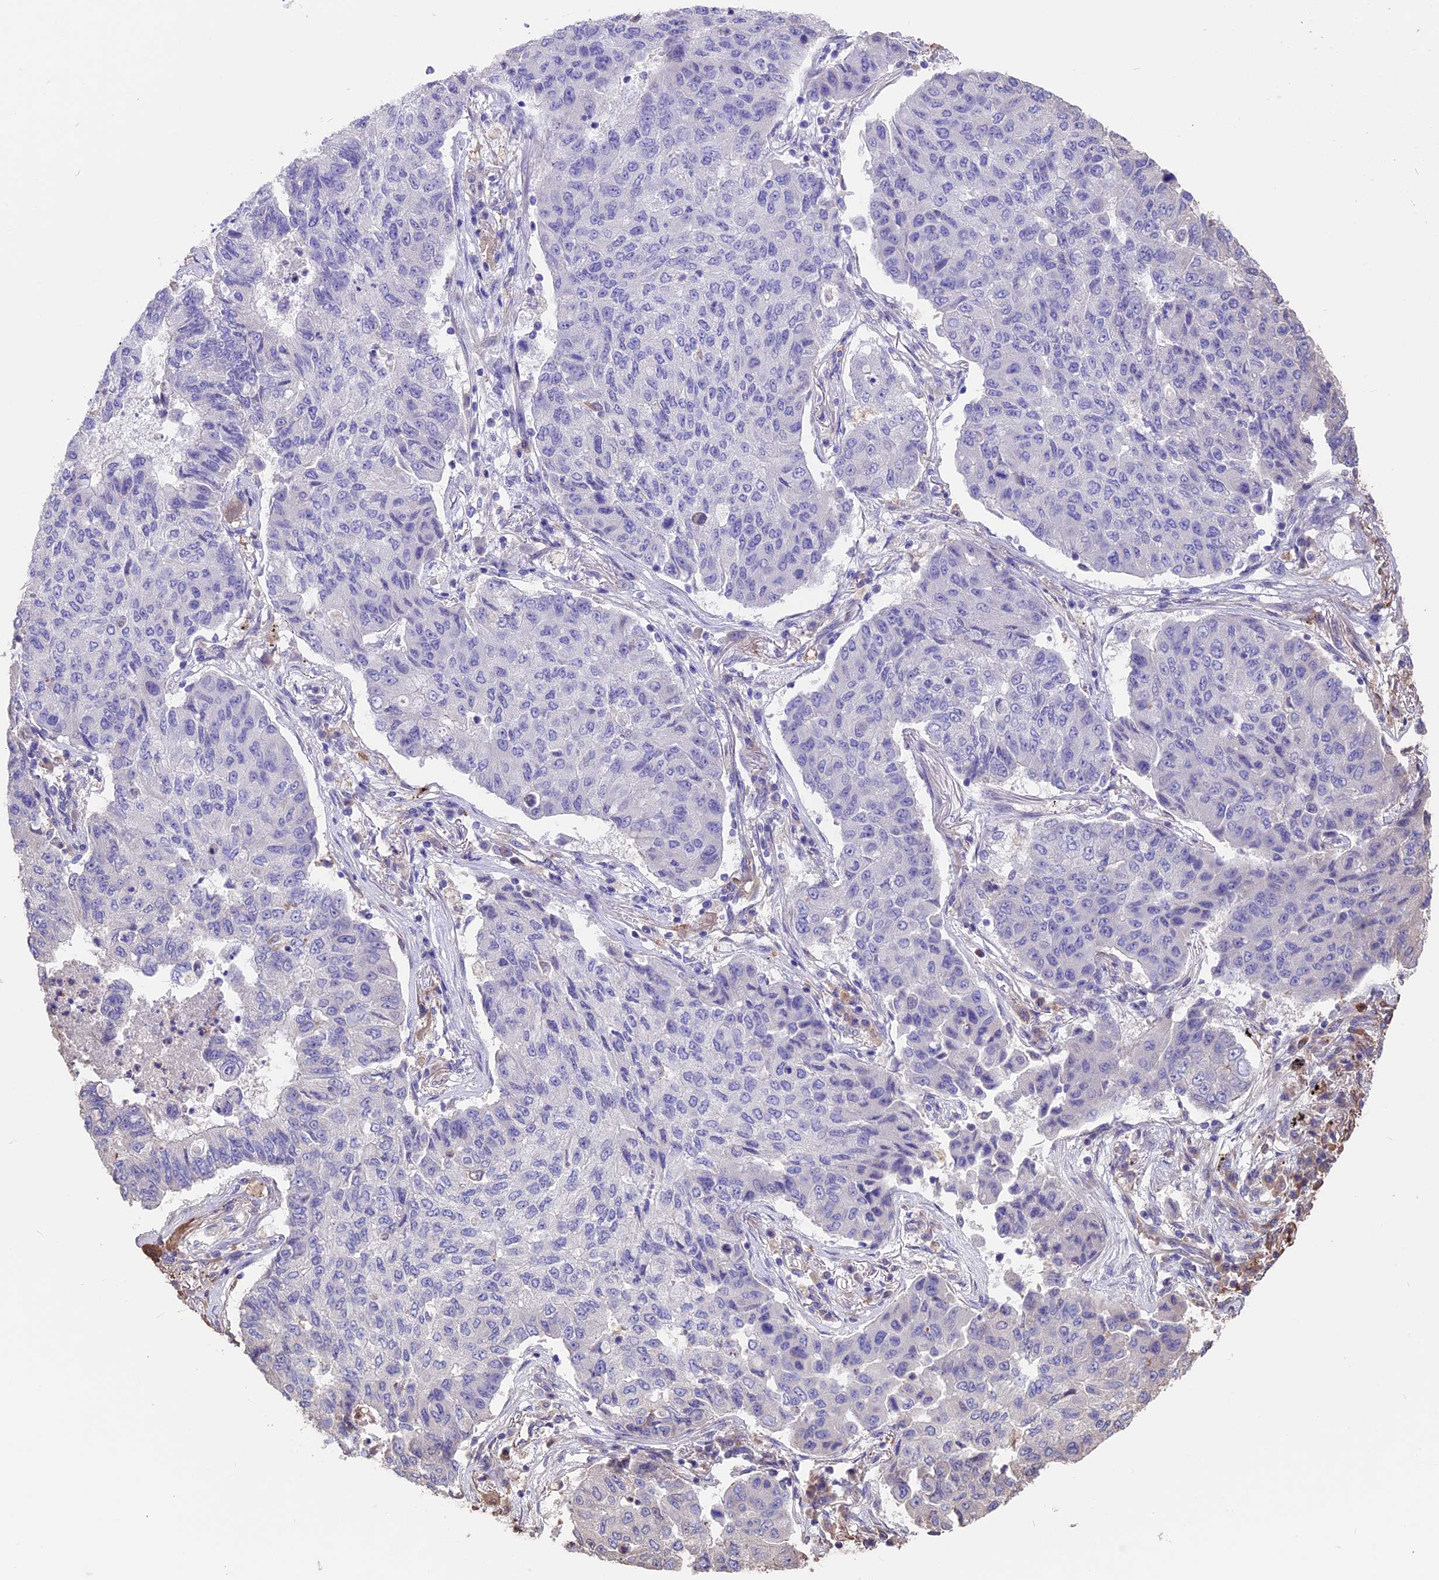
{"staining": {"intensity": "negative", "quantity": "none", "location": "none"}, "tissue": "lung cancer", "cell_type": "Tumor cells", "image_type": "cancer", "snomed": [{"axis": "morphology", "description": "Squamous cell carcinoma, NOS"}, {"axis": "topography", "description": "Lung"}], "caption": "Tumor cells show no significant protein expression in lung cancer.", "gene": "SEH1L", "patient": {"sex": "male", "age": 74}}